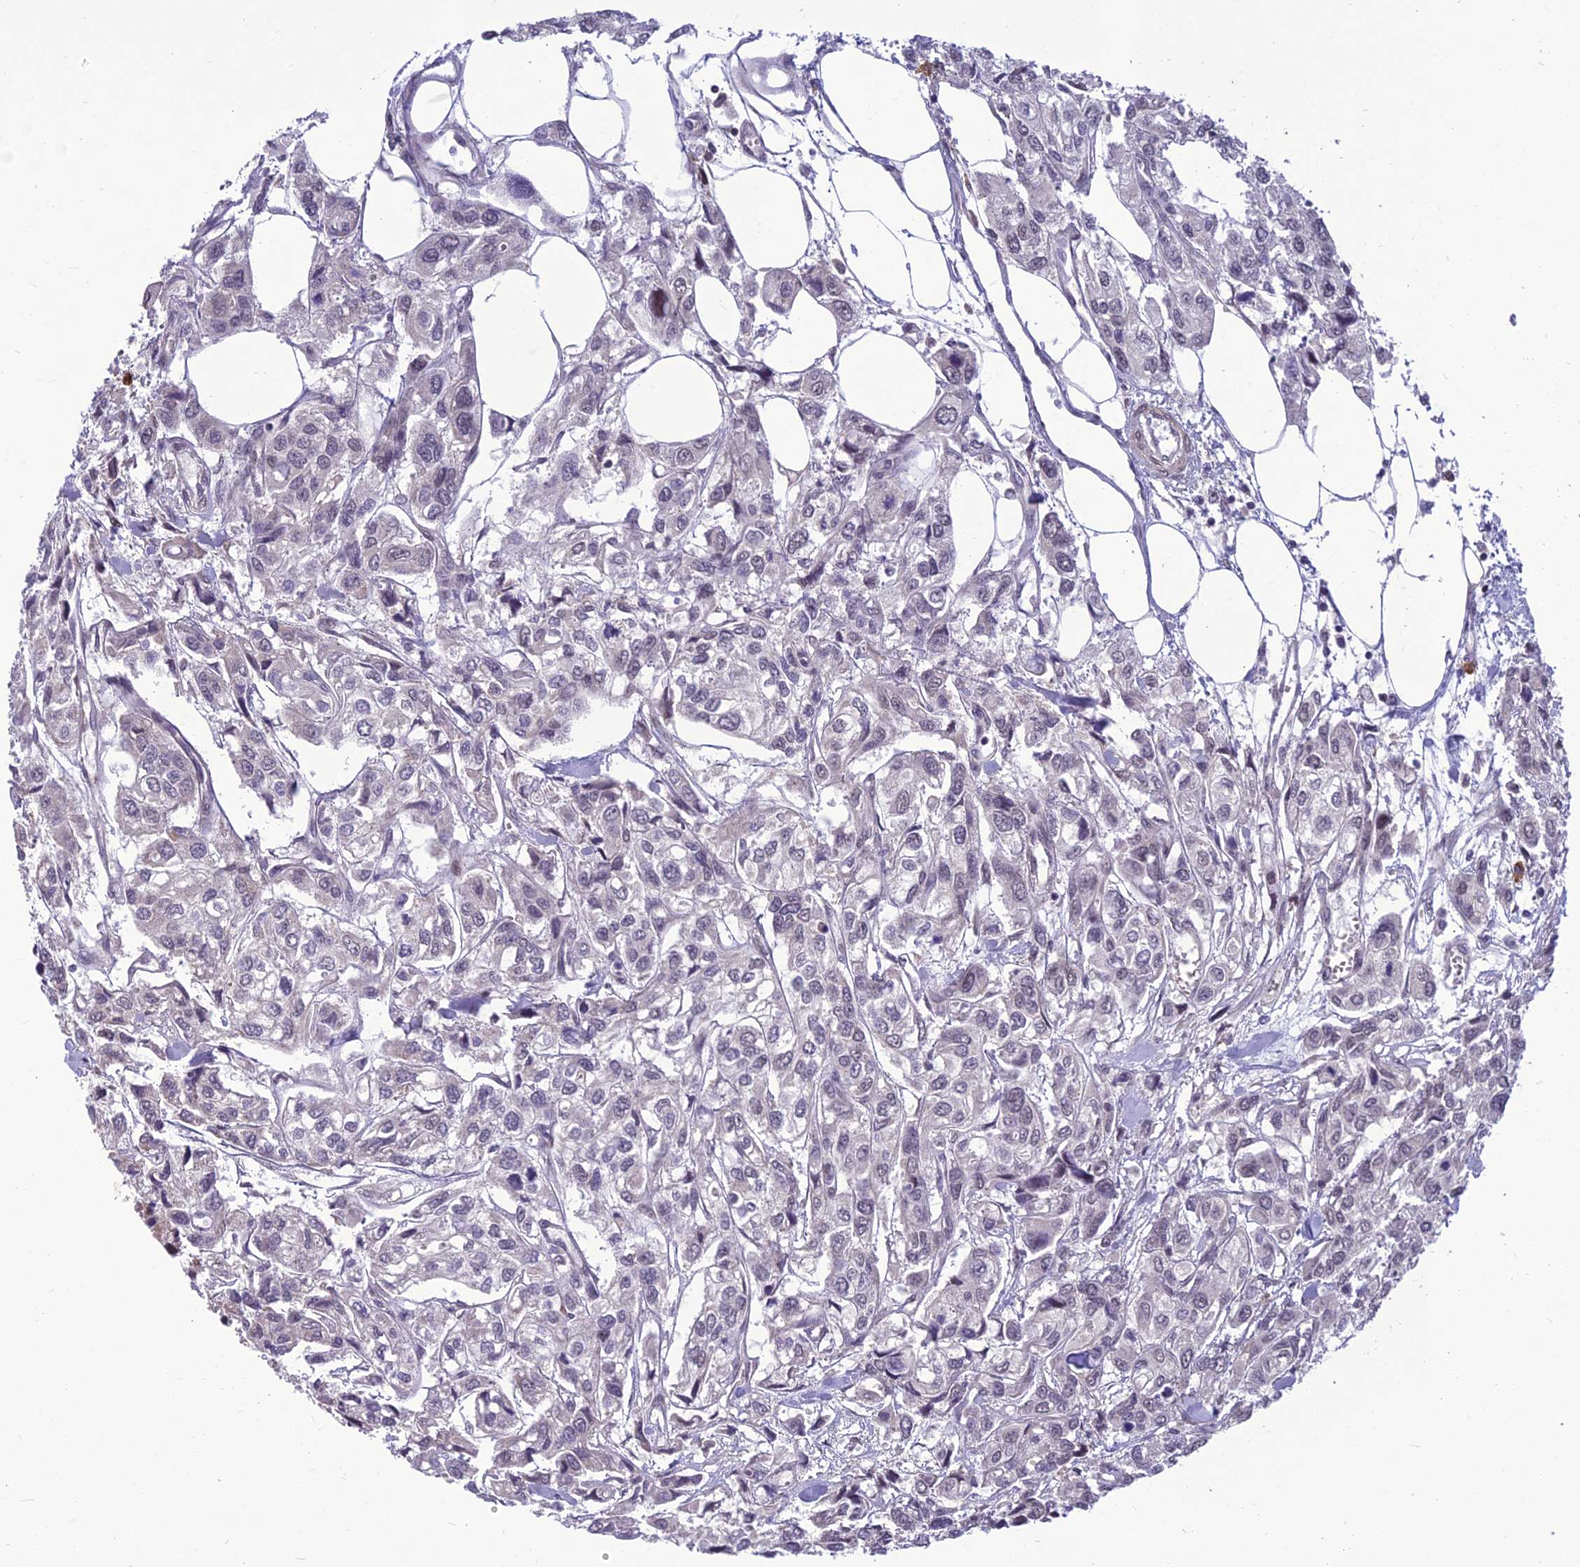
{"staining": {"intensity": "weak", "quantity": "<25%", "location": "nuclear"}, "tissue": "urothelial cancer", "cell_type": "Tumor cells", "image_type": "cancer", "snomed": [{"axis": "morphology", "description": "Urothelial carcinoma, High grade"}, {"axis": "topography", "description": "Urinary bladder"}], "caption": "There is no significant expression in tumor cells of urothelial carcinoma (high-grade). Nuclei are stained in blue.", "gene": "FBRS", "patient": {"sex": "male", "age": 67}}